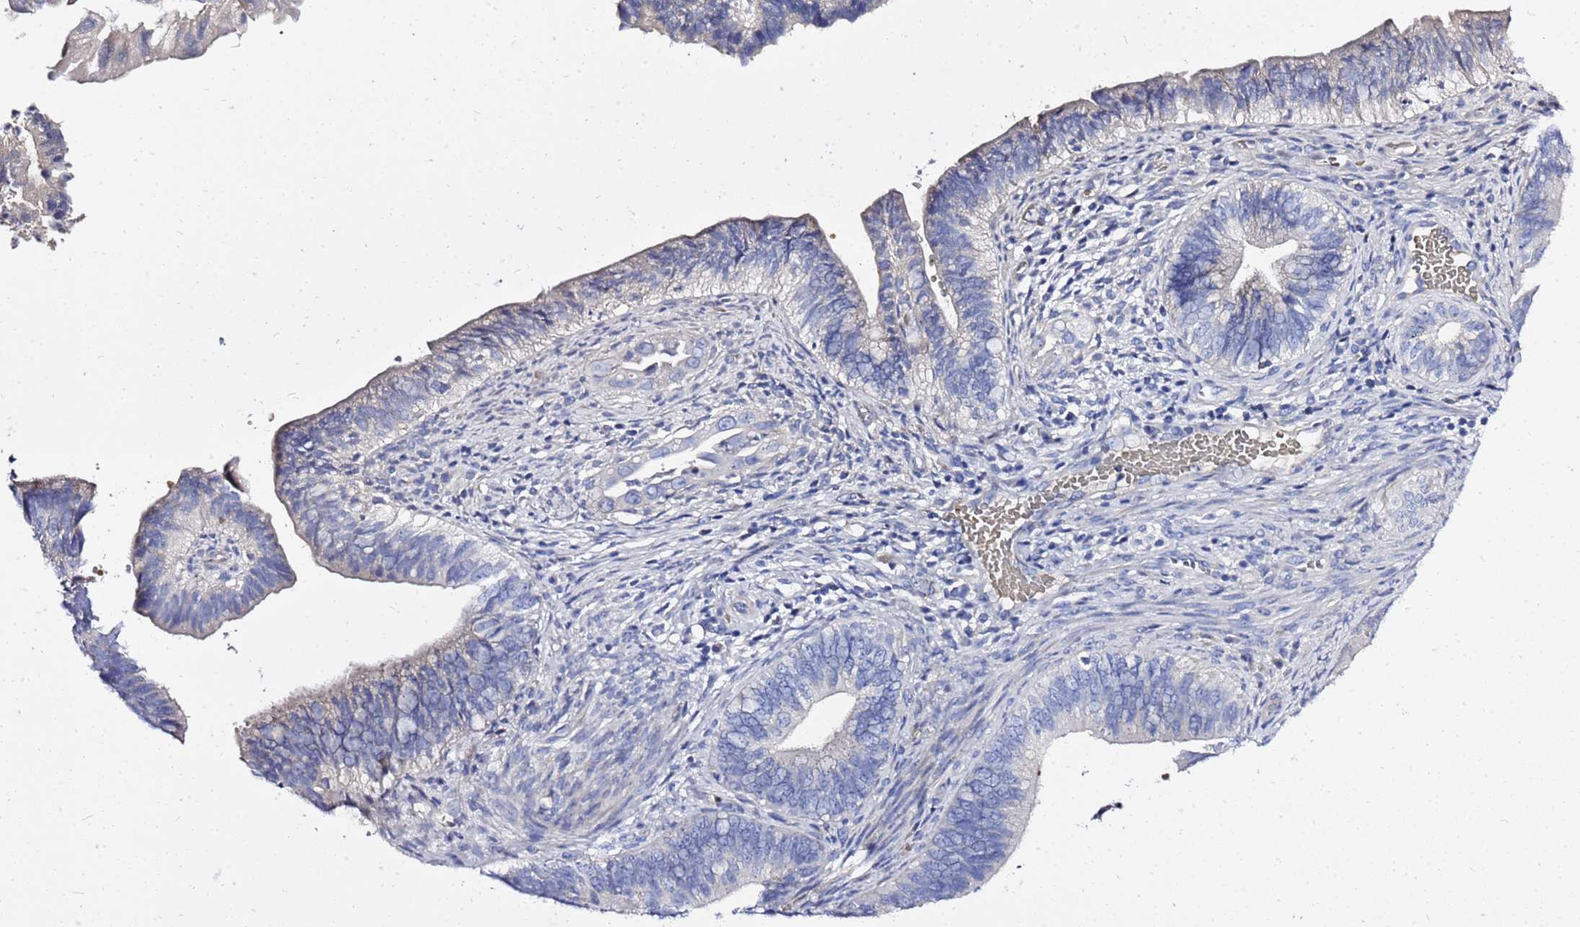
{"staining": {"intensity": "negative", "quantity": "none", "location": "none"}, "tissue": "cervical cancer", "cell_type": "Tumor cells", "image_type": "cancer", "snomed": [{"axis": "morphology", "description": "Adenocarcinoma, NOS"}, {"axis": "topography", "description": "Cervix"}], "caption": "This photomicrograph is of adenocarcinoma (cervical) stained with immunohistochemistry (IHC) to label a protein in brown with the nuclei are counter-stained blue. There is no expression in tumor cells.", "gene": "USP18", "patient": {"sex": "female", "age": 42}}